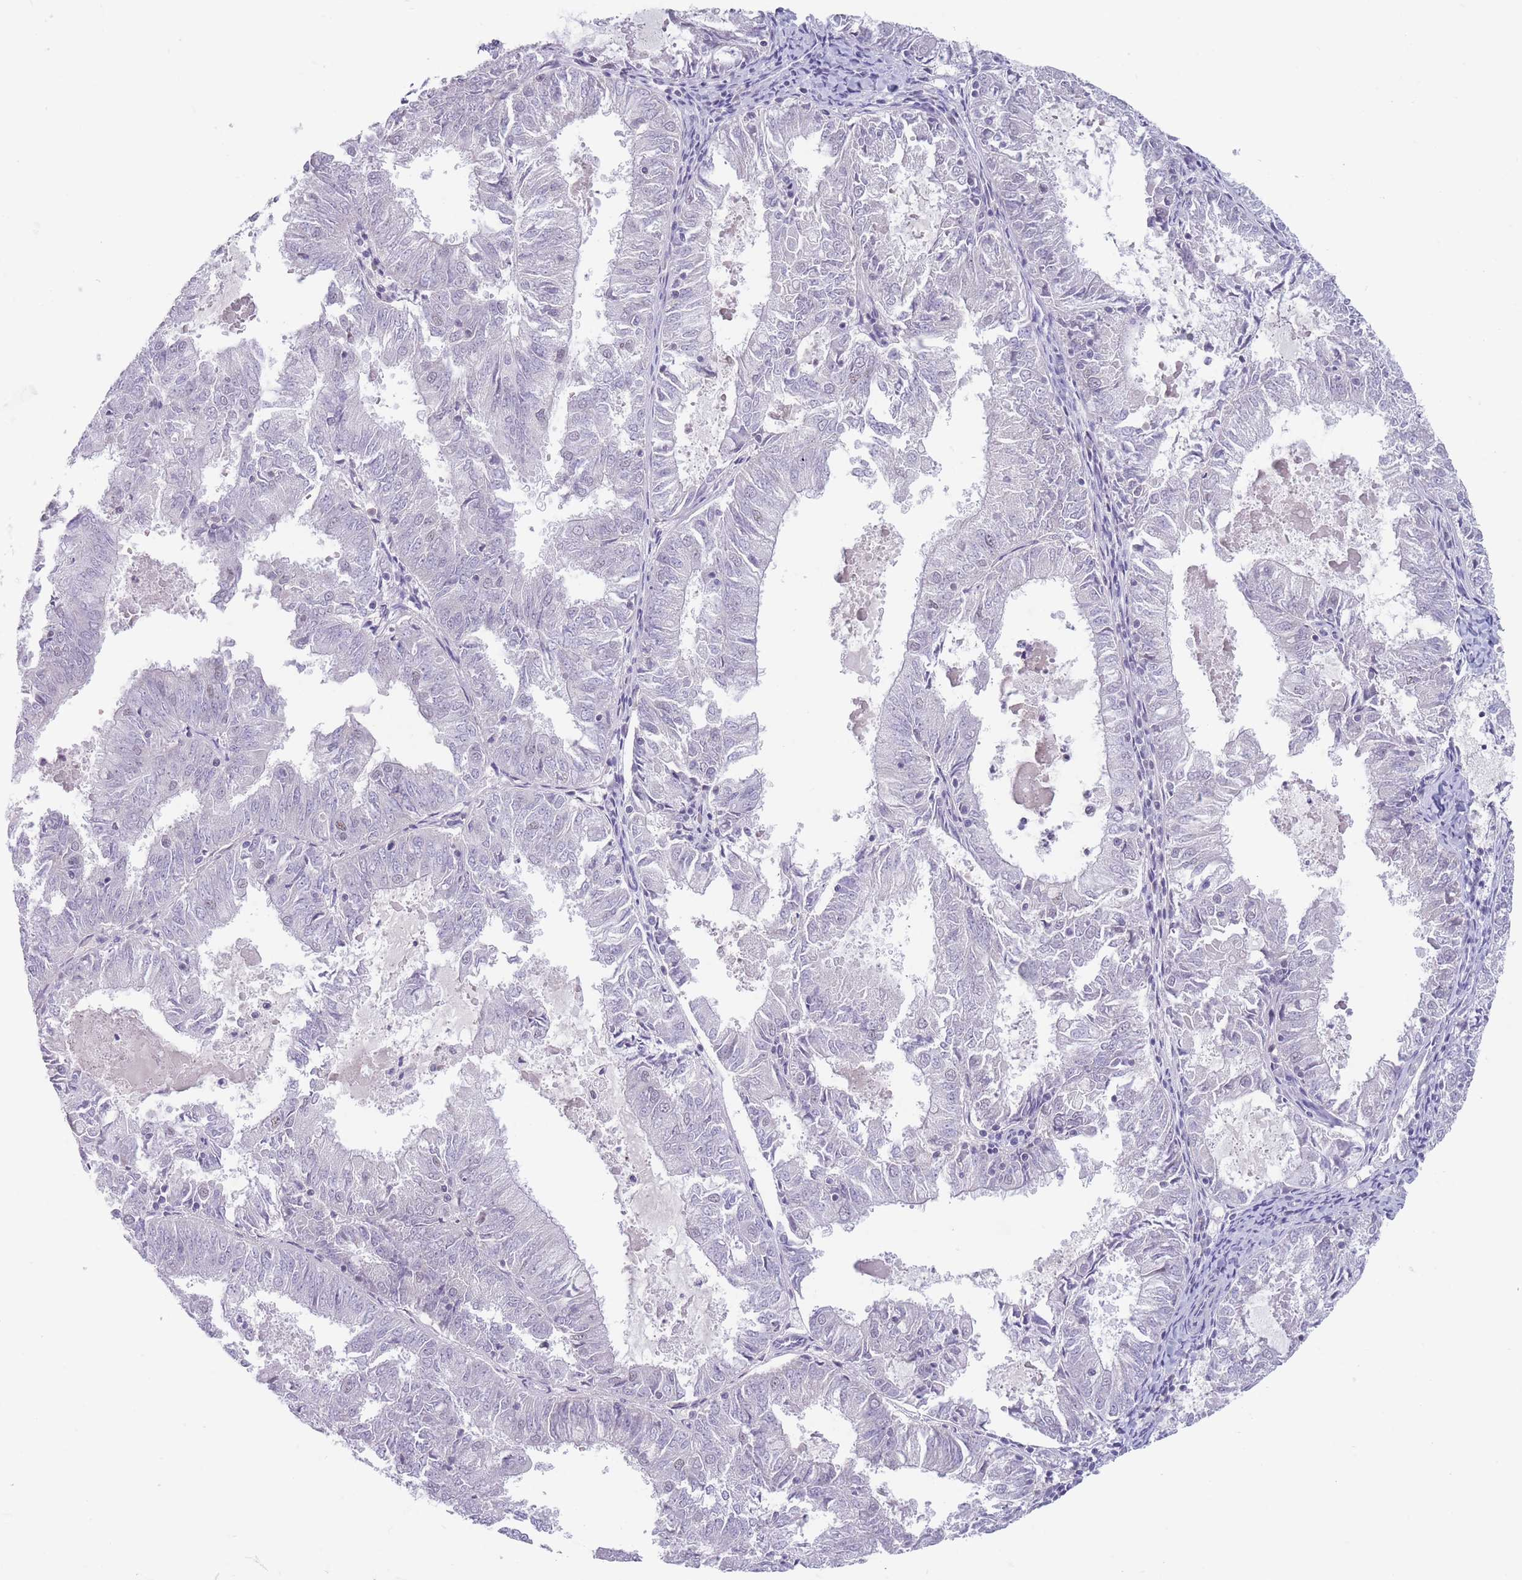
{"staining": {"intensity": "negative", "quantity": "none", "location": "none"}, "tissue": "endometrial cancer", "cell_type": "Tumor cells", "image_type": "cancer", "snomed": [{"axis": "morphology", "description": "Adenocarcinoma, NOS"}, {"axis": "topography", "description": "Endometrium"}], "caption": "This photomicrograph is of endometrial cancer stained with immunohistochemistry (IHC) to label a protein in brown with the nuclei are counter-stained blue. There is no expression in tumor cells.", "gene": "ARID3B", "patient": {"sex": "female", "age": 57}}